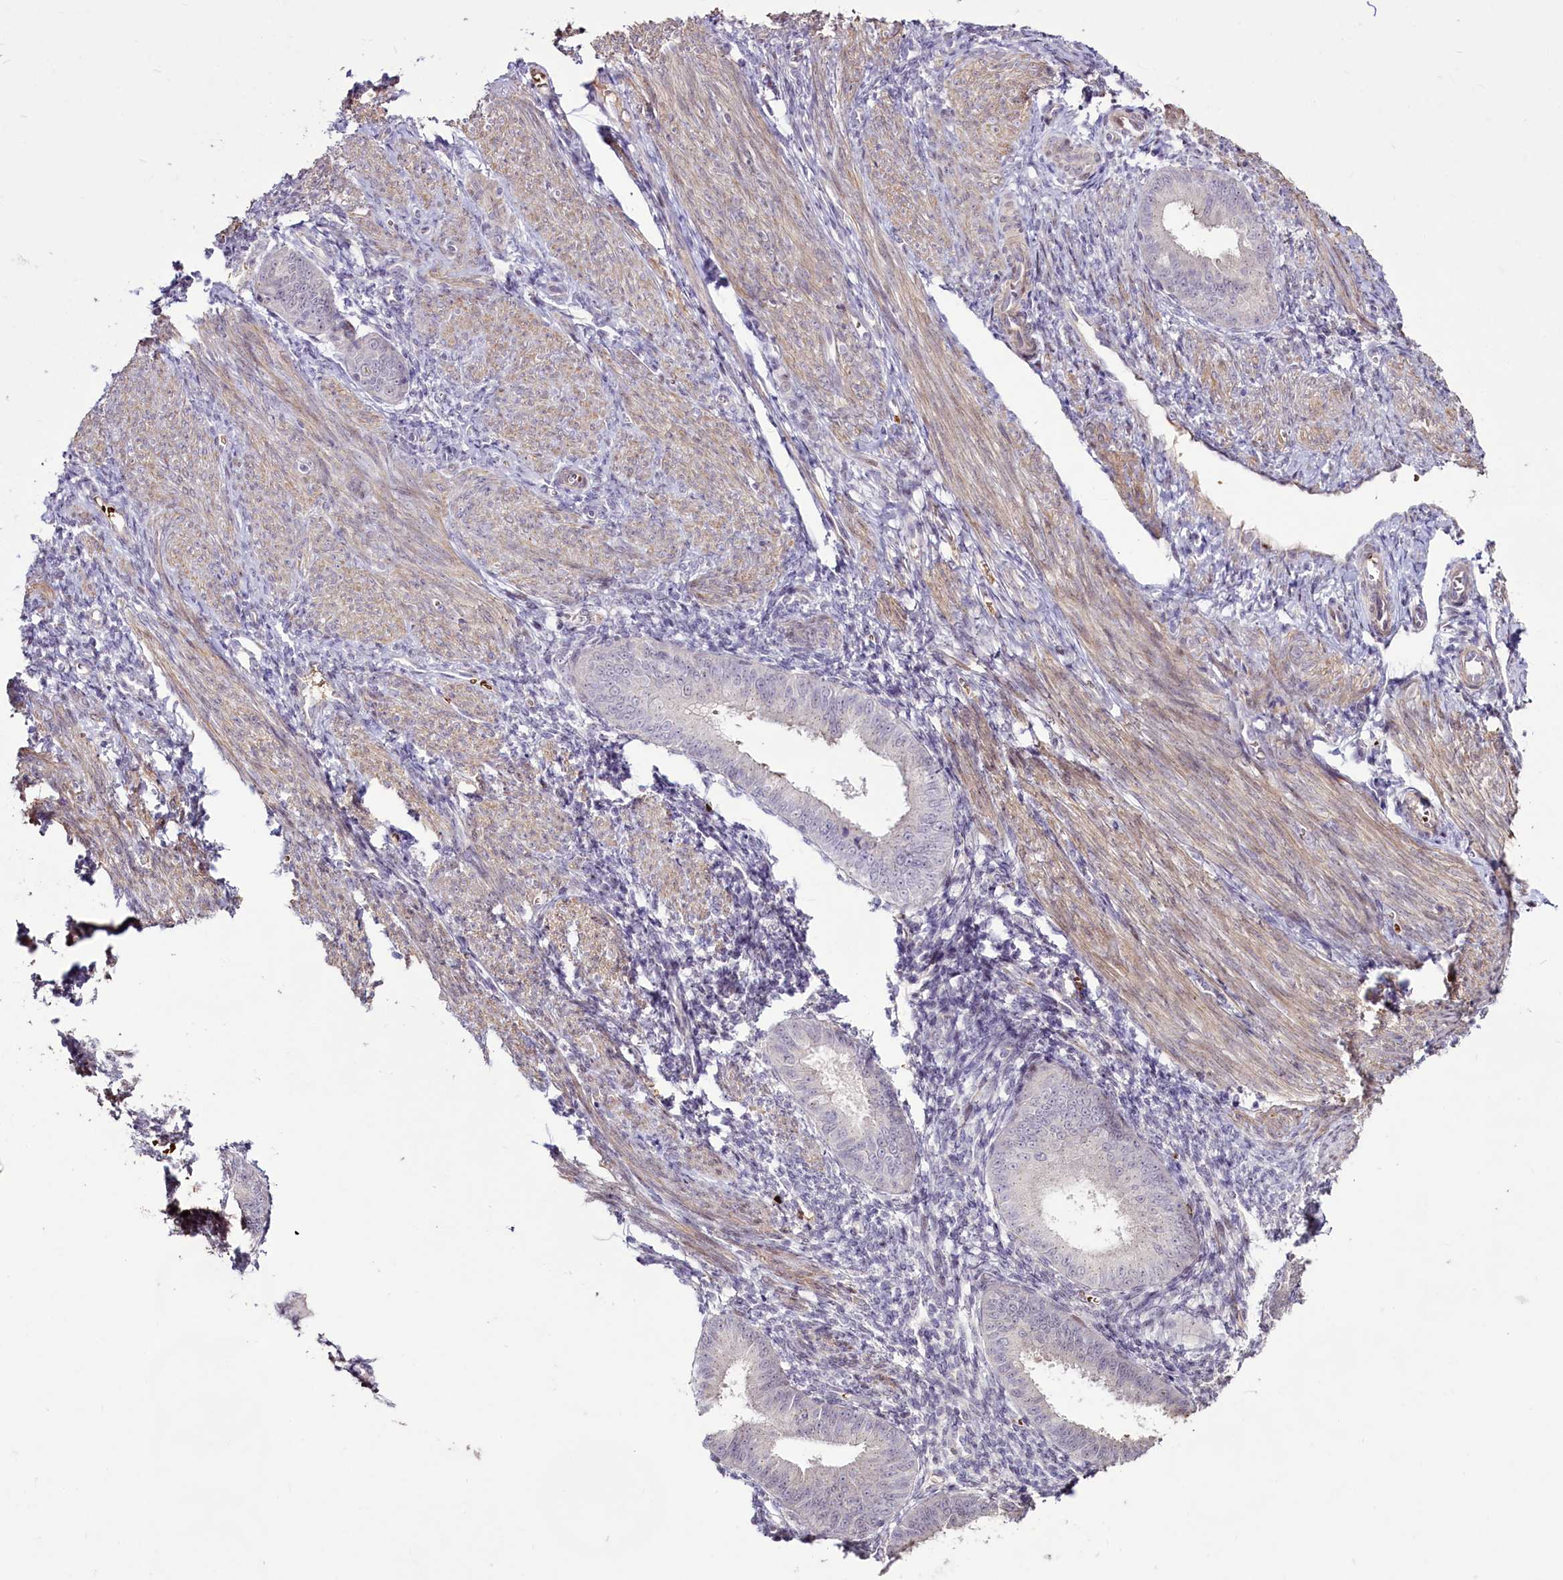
{"staining": {"intensity": "negative", "quantity": "none", "location": "none"}, "tissue": "endometrium", "cell_type": "Cells in endometrial stroma", "image_type": "normal", "snomed": [{"axis": "morphology", "description": "Normal tissue, NOS"}, {"axis": "topography", "description": "Uterus"}, {"axis": "topography", "description": "Endometrium"}], "caption": "An immunohistochemistry photomicrograph of normal endometrium is shown. There is no staining in cells in endometrial stroma of endometrium.", "gene": "SUSD3", "patient": {"sex": "female", "age": 48}}